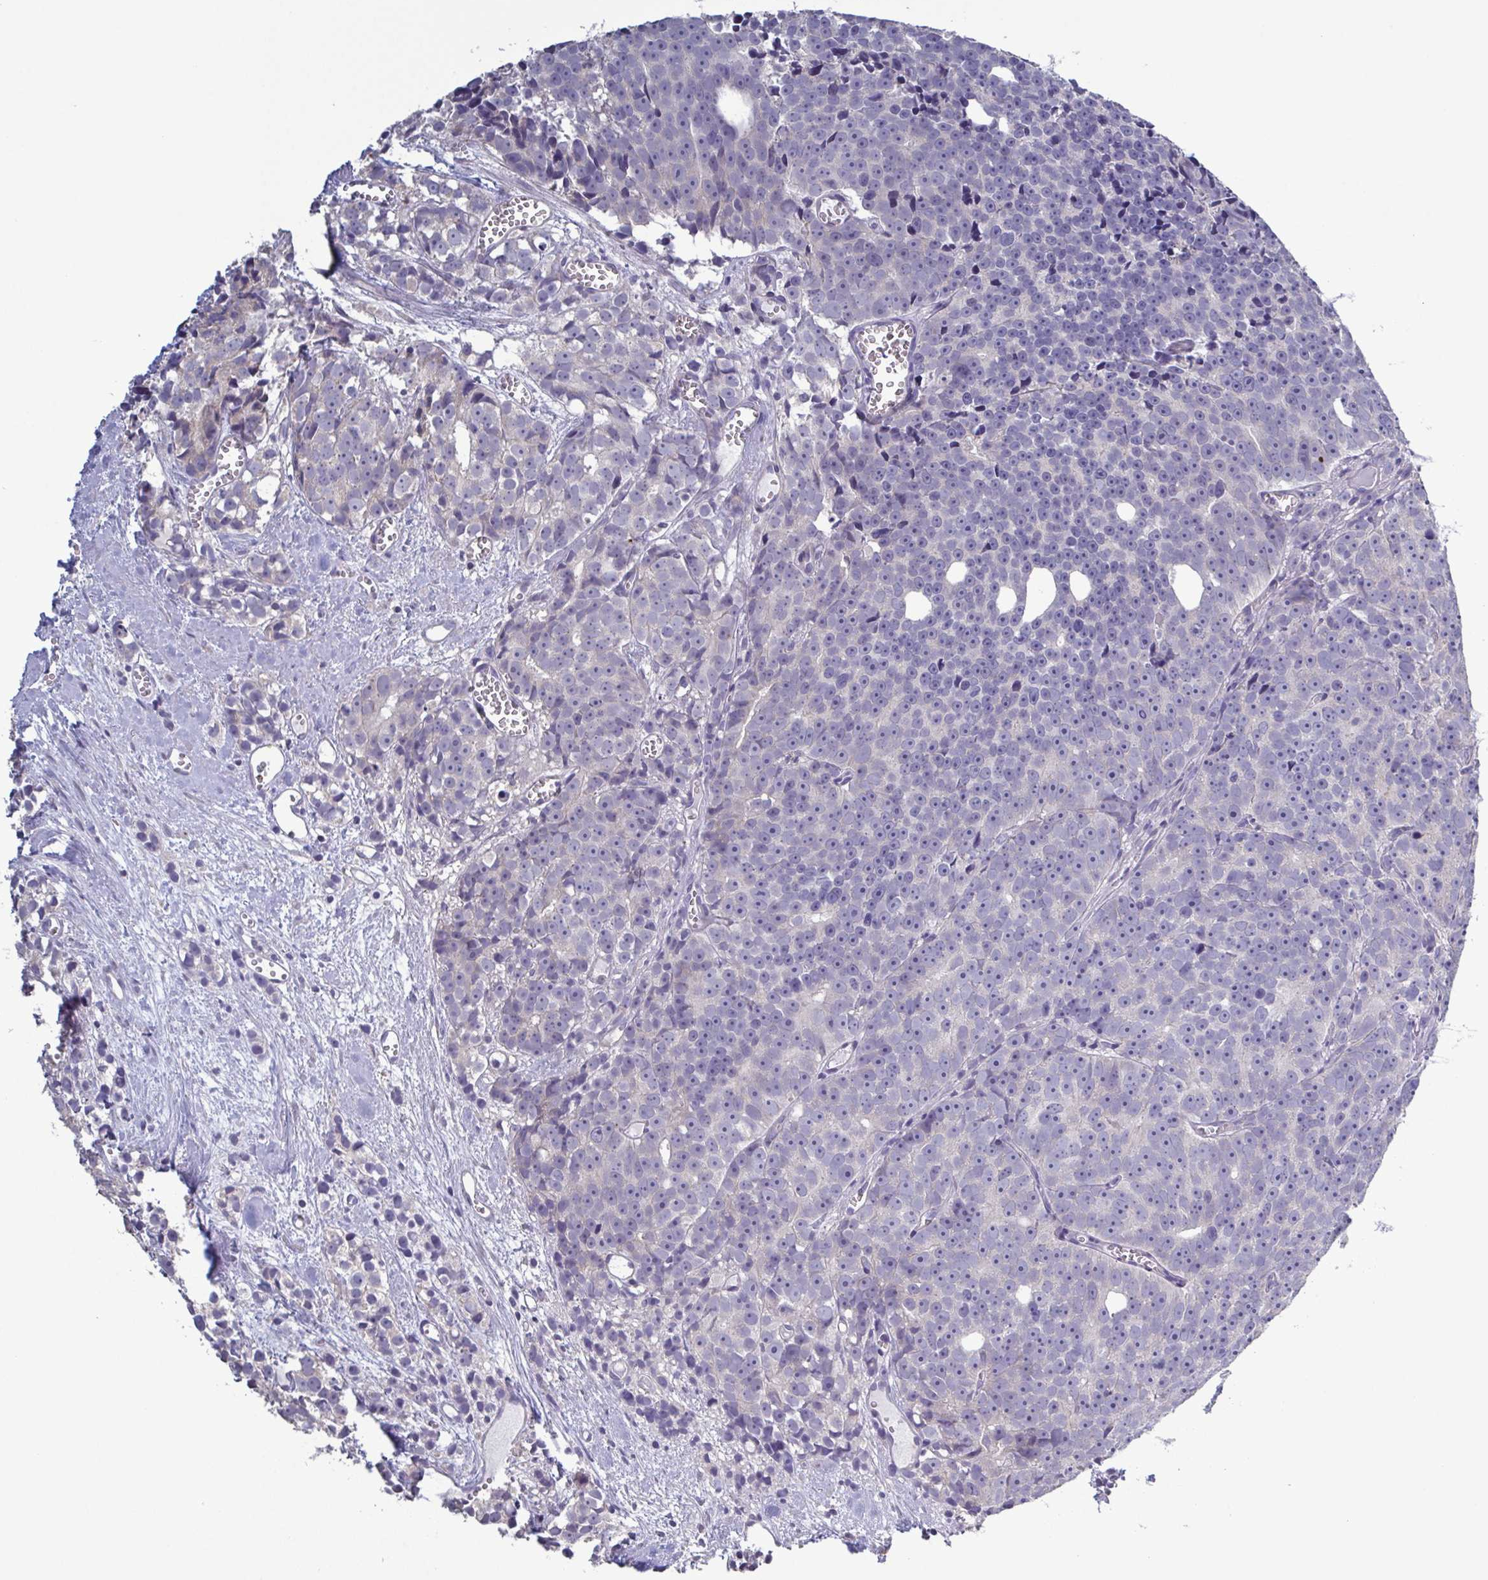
{"staining": {"intensity": "negative", "quantity": "none", "location": "none"}, "tissue": "prostate cancer", "cell_type": "Tumor cells", "image_type": "cancer", "snomed": [{"axis": "morphology", "description": "Adenocarcinoma, High grade"}, {"axis": "topography", "description": "Prostate"}], "caption": "Immunohistochemistry (IHC) of prostate high-grade adenocarcinoma reveals no staining in tumor cells.", "gene": "GLDC", "patient": {"sex": "male", "age": 77}}